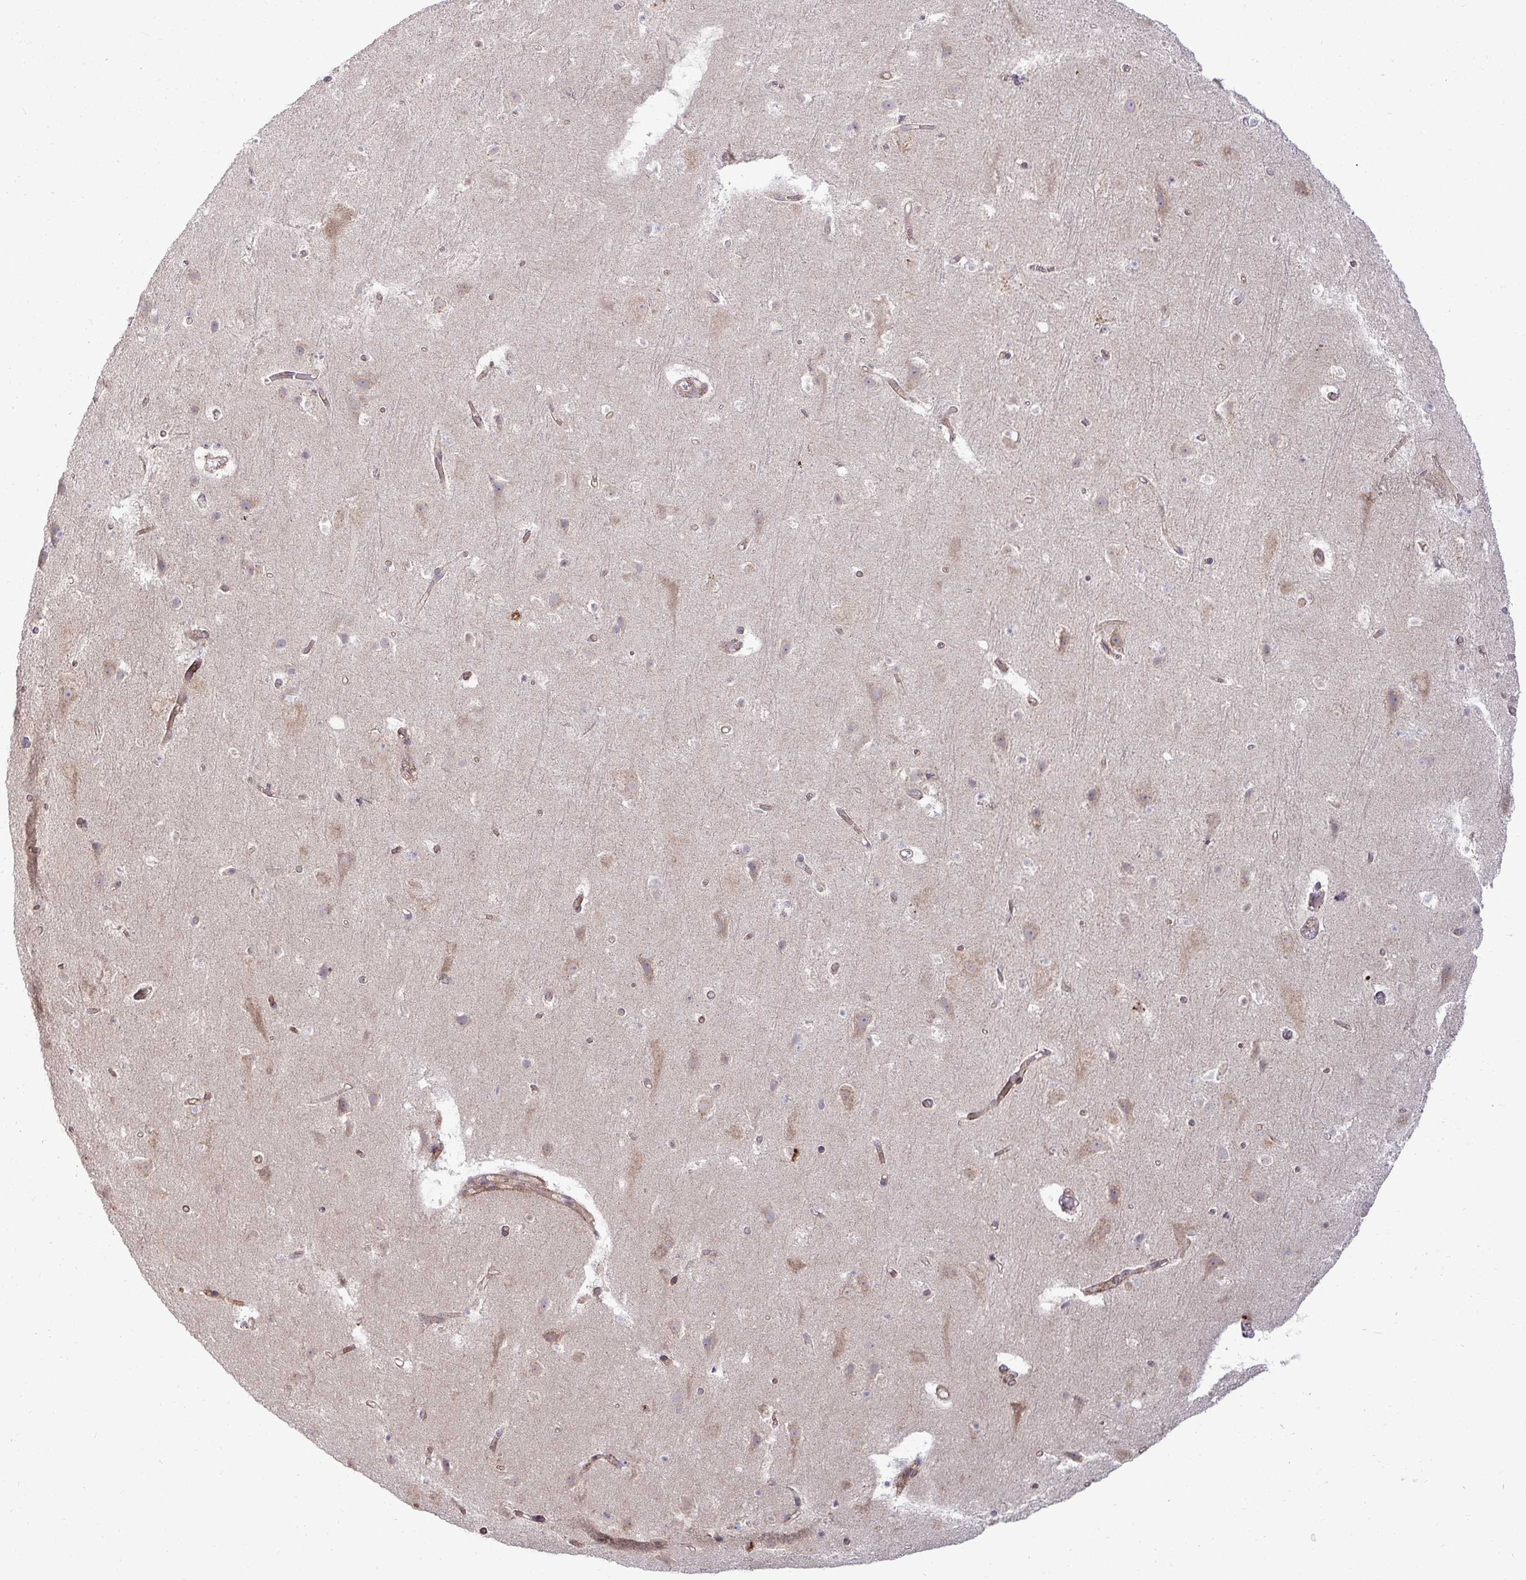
{"staining": {"intensity": "moderate", "quantity": "25%-75%", "location": "cytoplasmic/membranous"}, "tissue": "cerebral cortex", "cell_type": "Endothelial cells", "image_type": "normal", "snomed": [{"axis": "morphology", "description": "Normal tissue, NOS"}, {"axis": "topography", "description": "Cerebral cortex"}], "caption": "Immunohistochemistry of benign human cerebral cortex shows medium levels of moderate cytoplasmic/membranous expression in about 25%-75% of endothelial cells.", "gene": "SH2D1B", "patient": {"sex": "female", "age": 42}}